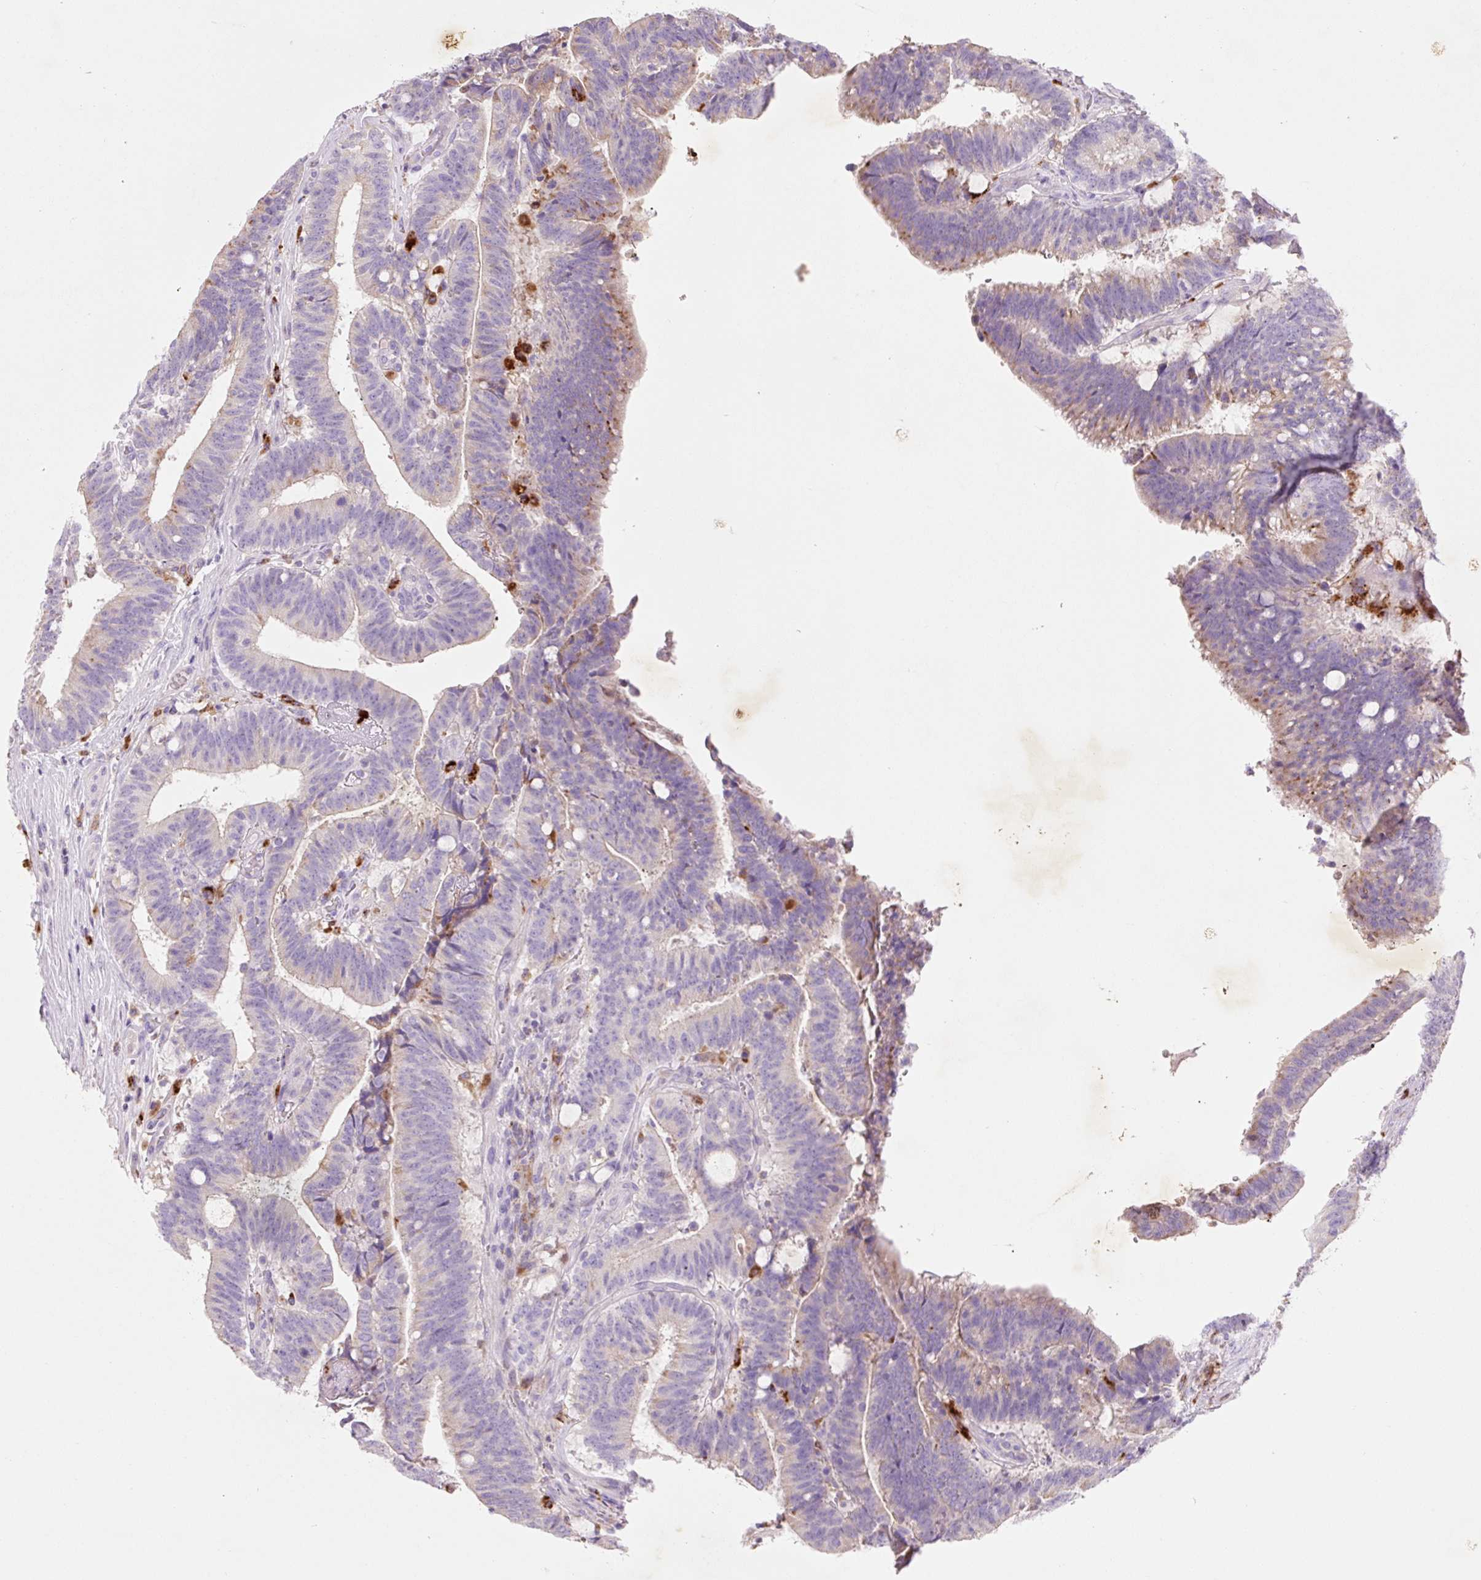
{"staining": {"intensity": "moderate", "quantity": "<25%", "location": "cytoplasmic/membranous"}, "tissue": "colorectal cancer", "cell_type": "Tumor cells", "image_type": "cancer", "snomed": [{"axis": "morphology", "description": "Adenocarcinoma, NOS"}, {"axis": "topography", "description": "Colon"}], "caption": "Protein positivity by immunohistochemistry shows moderate cytoplasmic/membranous expression in about <25% of tumor cells in colorectal cancer. (brown staining indicates protein expression, while blue staining denotes nuclei).", "gene": "HEXA", "patient": {"sex": "female", "age": 43}}